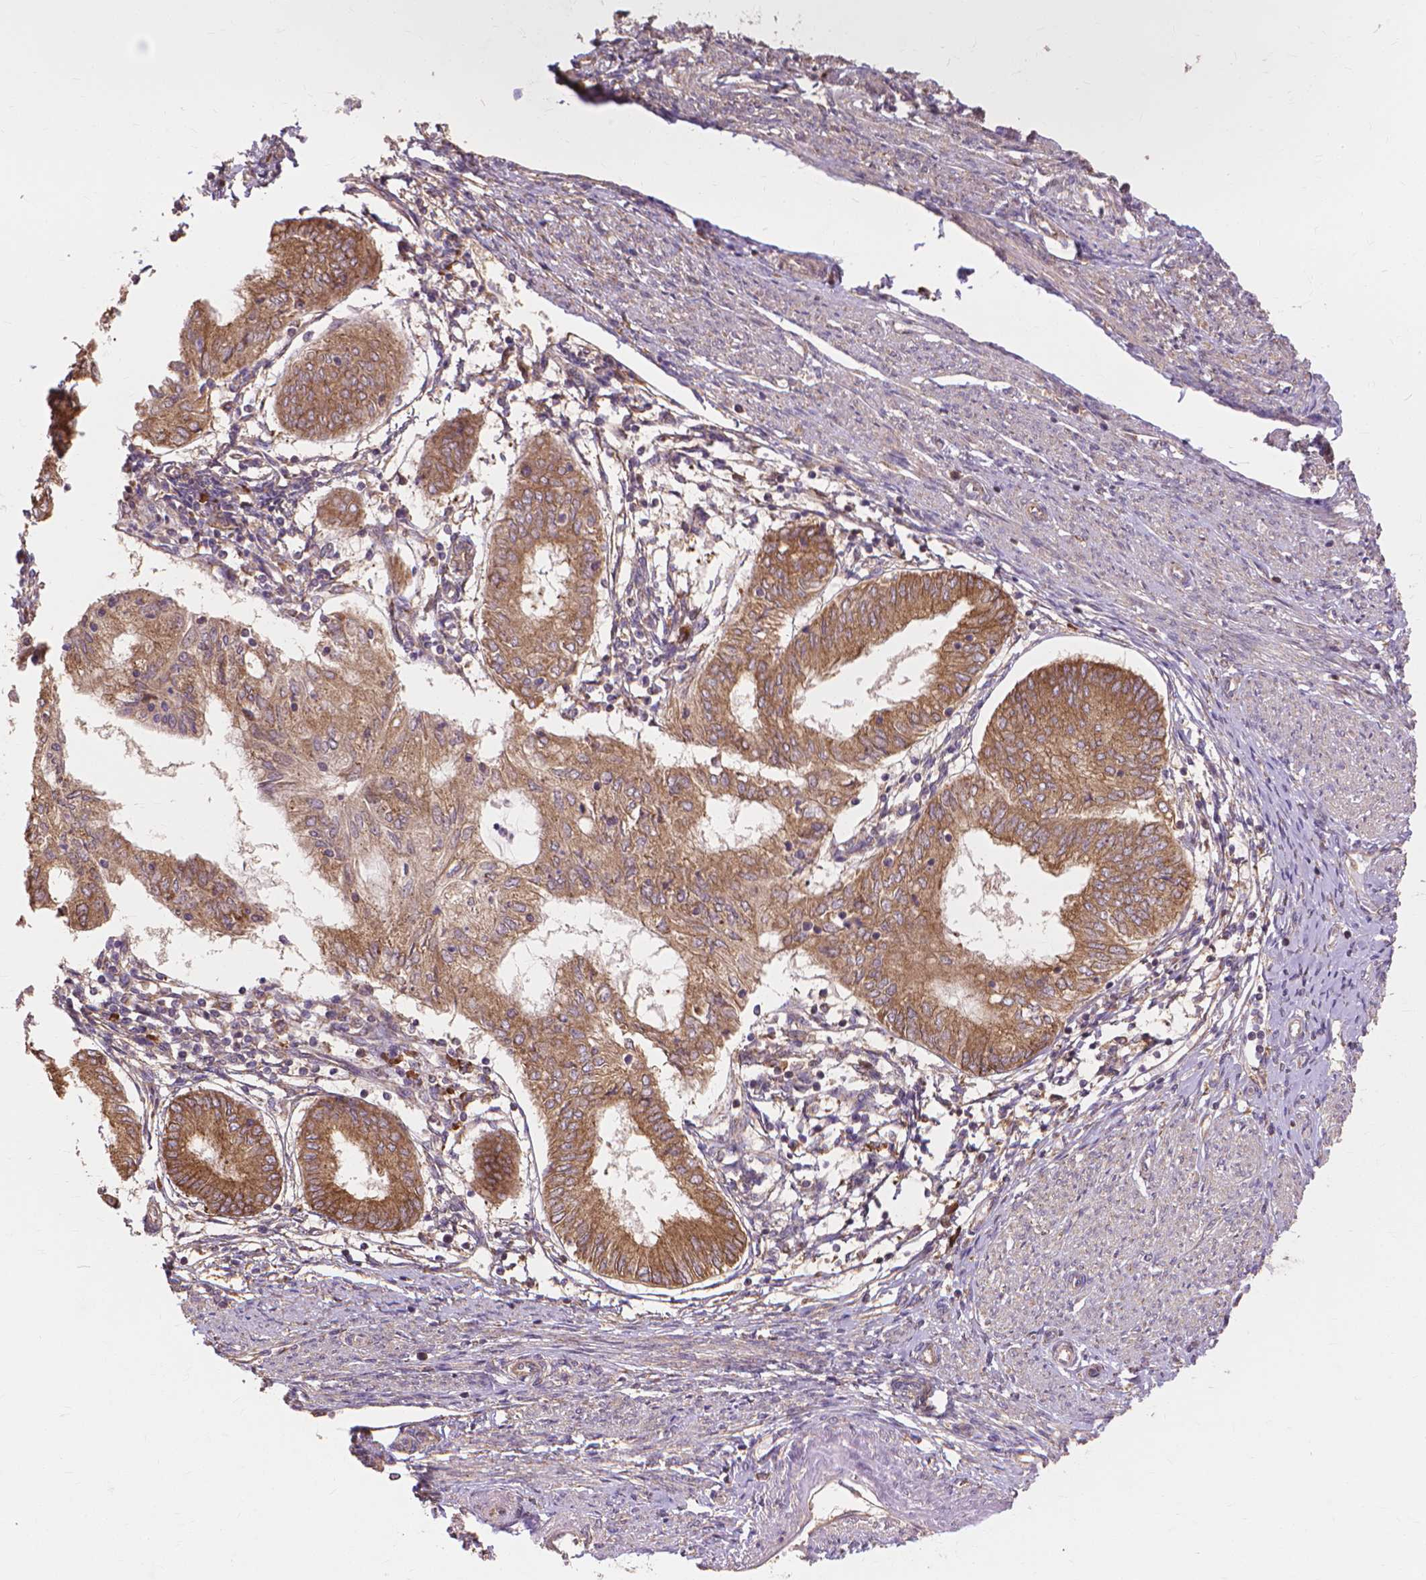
{"staining": {"intensity": "moderate", "quantity": ">75%", "location": "cytoplasmic/membranous"}, "tissue": "endometrial cancer", "cell_type": "Tumor cells", "image_type": "cancer", "snomed": [{"axis": "morphology", "description": "Adenocarcinoma, NOS"}, {"axis": "topography", "description": "Endometrium"}], "caption": "Protein analysis of adenocarcinoma (endometrial) tissue displays moderate cytoplasmic/membranous positivity in about >75% of tumor cells.", "gene": "TAB2", "patient": {"sex": "female", "age": 68}}